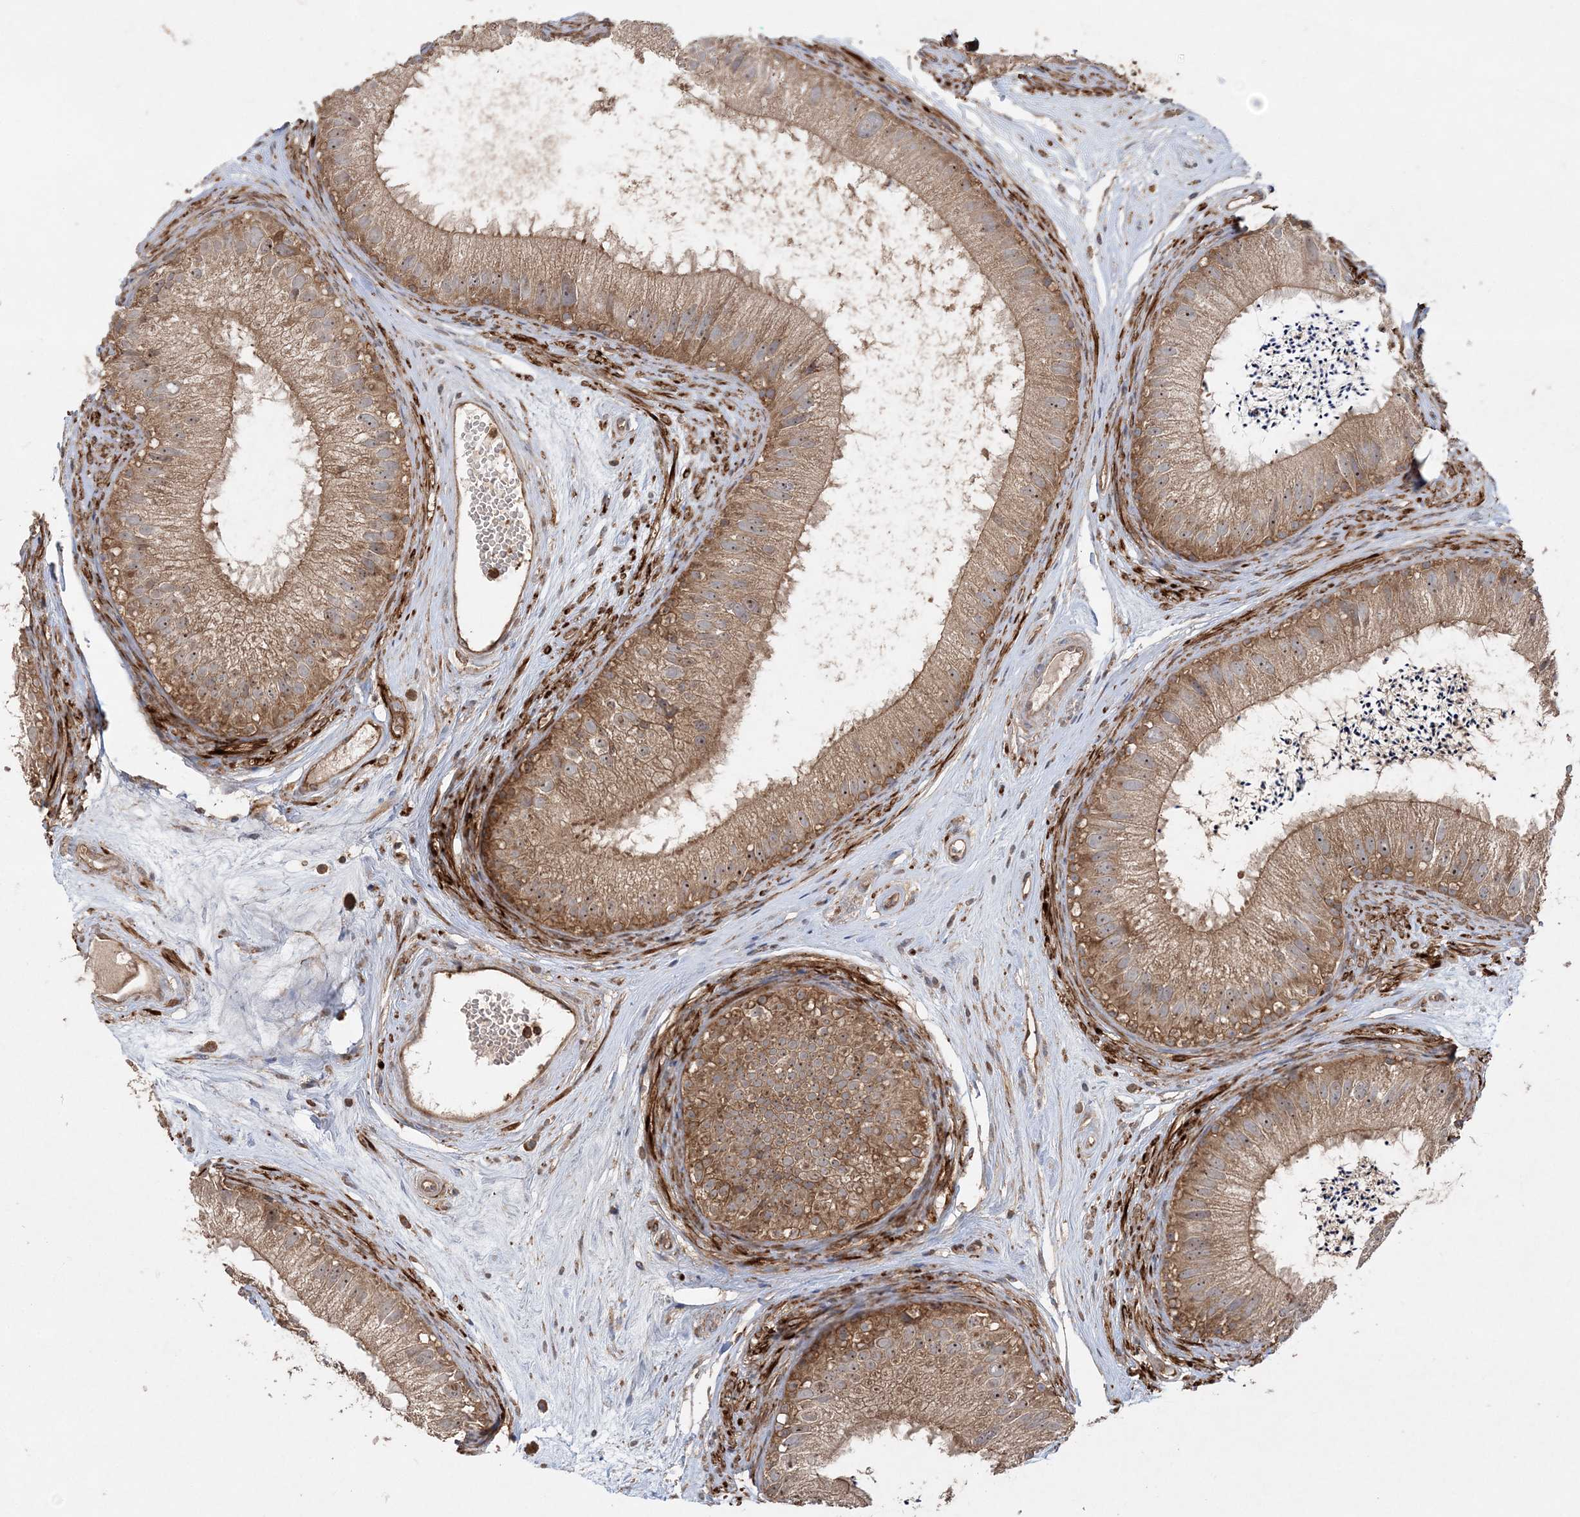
{"staining": {"intensity": "moderate", "quantity": ">75%", "location": "cytoplasmic/membranous"}, "tissue": "epididymis", "cell_type": "Glandular cells", "image_type": "normal", "snomed": [{"axis": "morphology", "description": "Normal tissue, NOS"}, {"axis": "topography", "description": "Epididymis"}], "caption": "Benign epididymis shows moderate cytoplasmic/membranous staining in about >75% of glandular cells.", "gene": "ACAP2", "patient": {"sex": "male", "age": 77}}